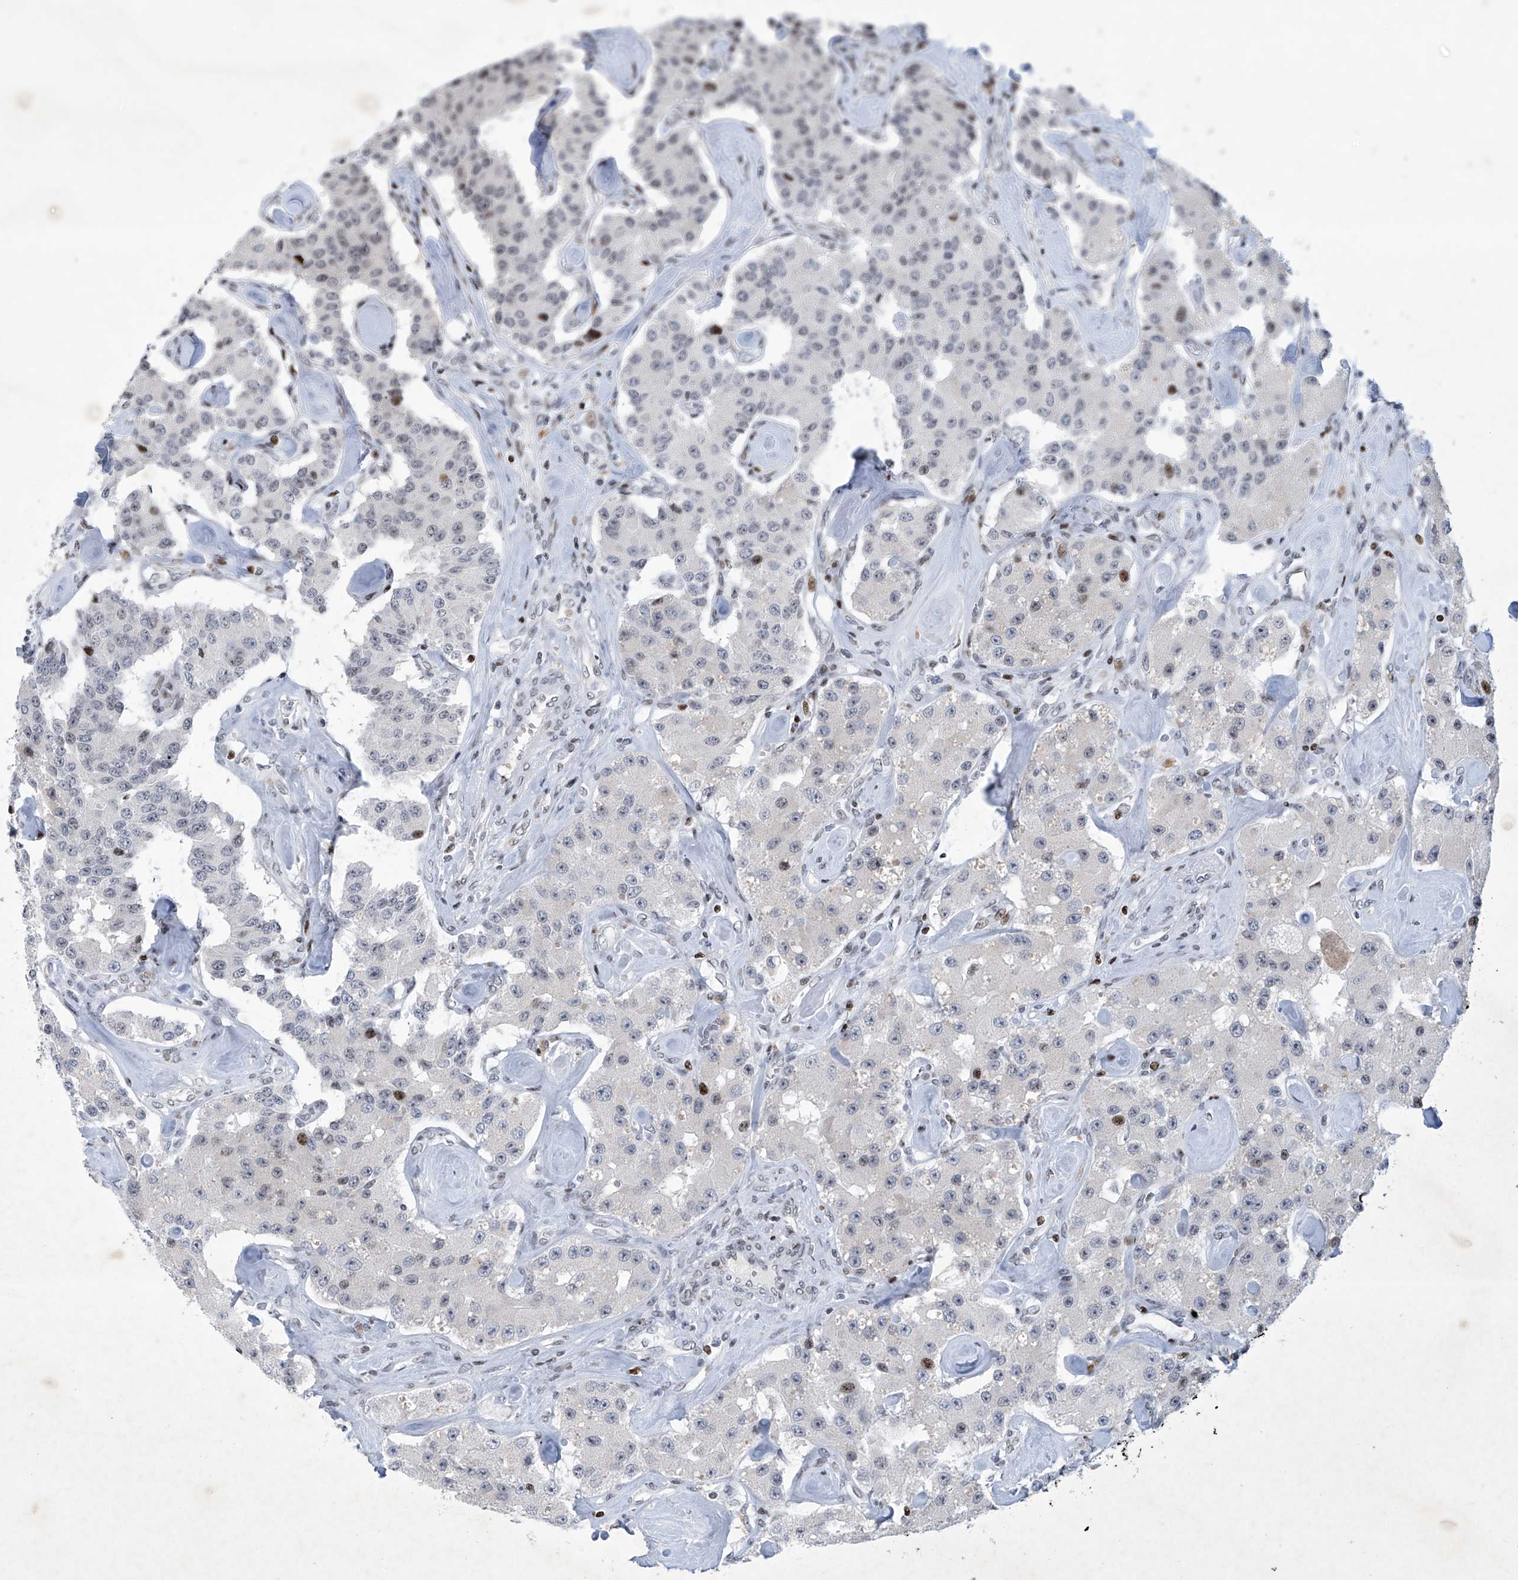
{"staining": {"intensity": "moderate", "quantity": "<25%", "location": "nuclear"}, "tissue": "carcinoid", "cell_type": "Tumor cells", "image_type": "cancer", "snomed": [{"axis": "morphology", "description": "Carcinoid, malignant, NOS"}, {"axis": "topography", "description": "Pancreas"}], "caption": "Immunohistochemical staining of carcinoid shows low levels of moderate nuclear protein staining in approximately <25% of tumor cells.", "gene": "RFX7", "patient": {"sex": "male", "age": 41}}